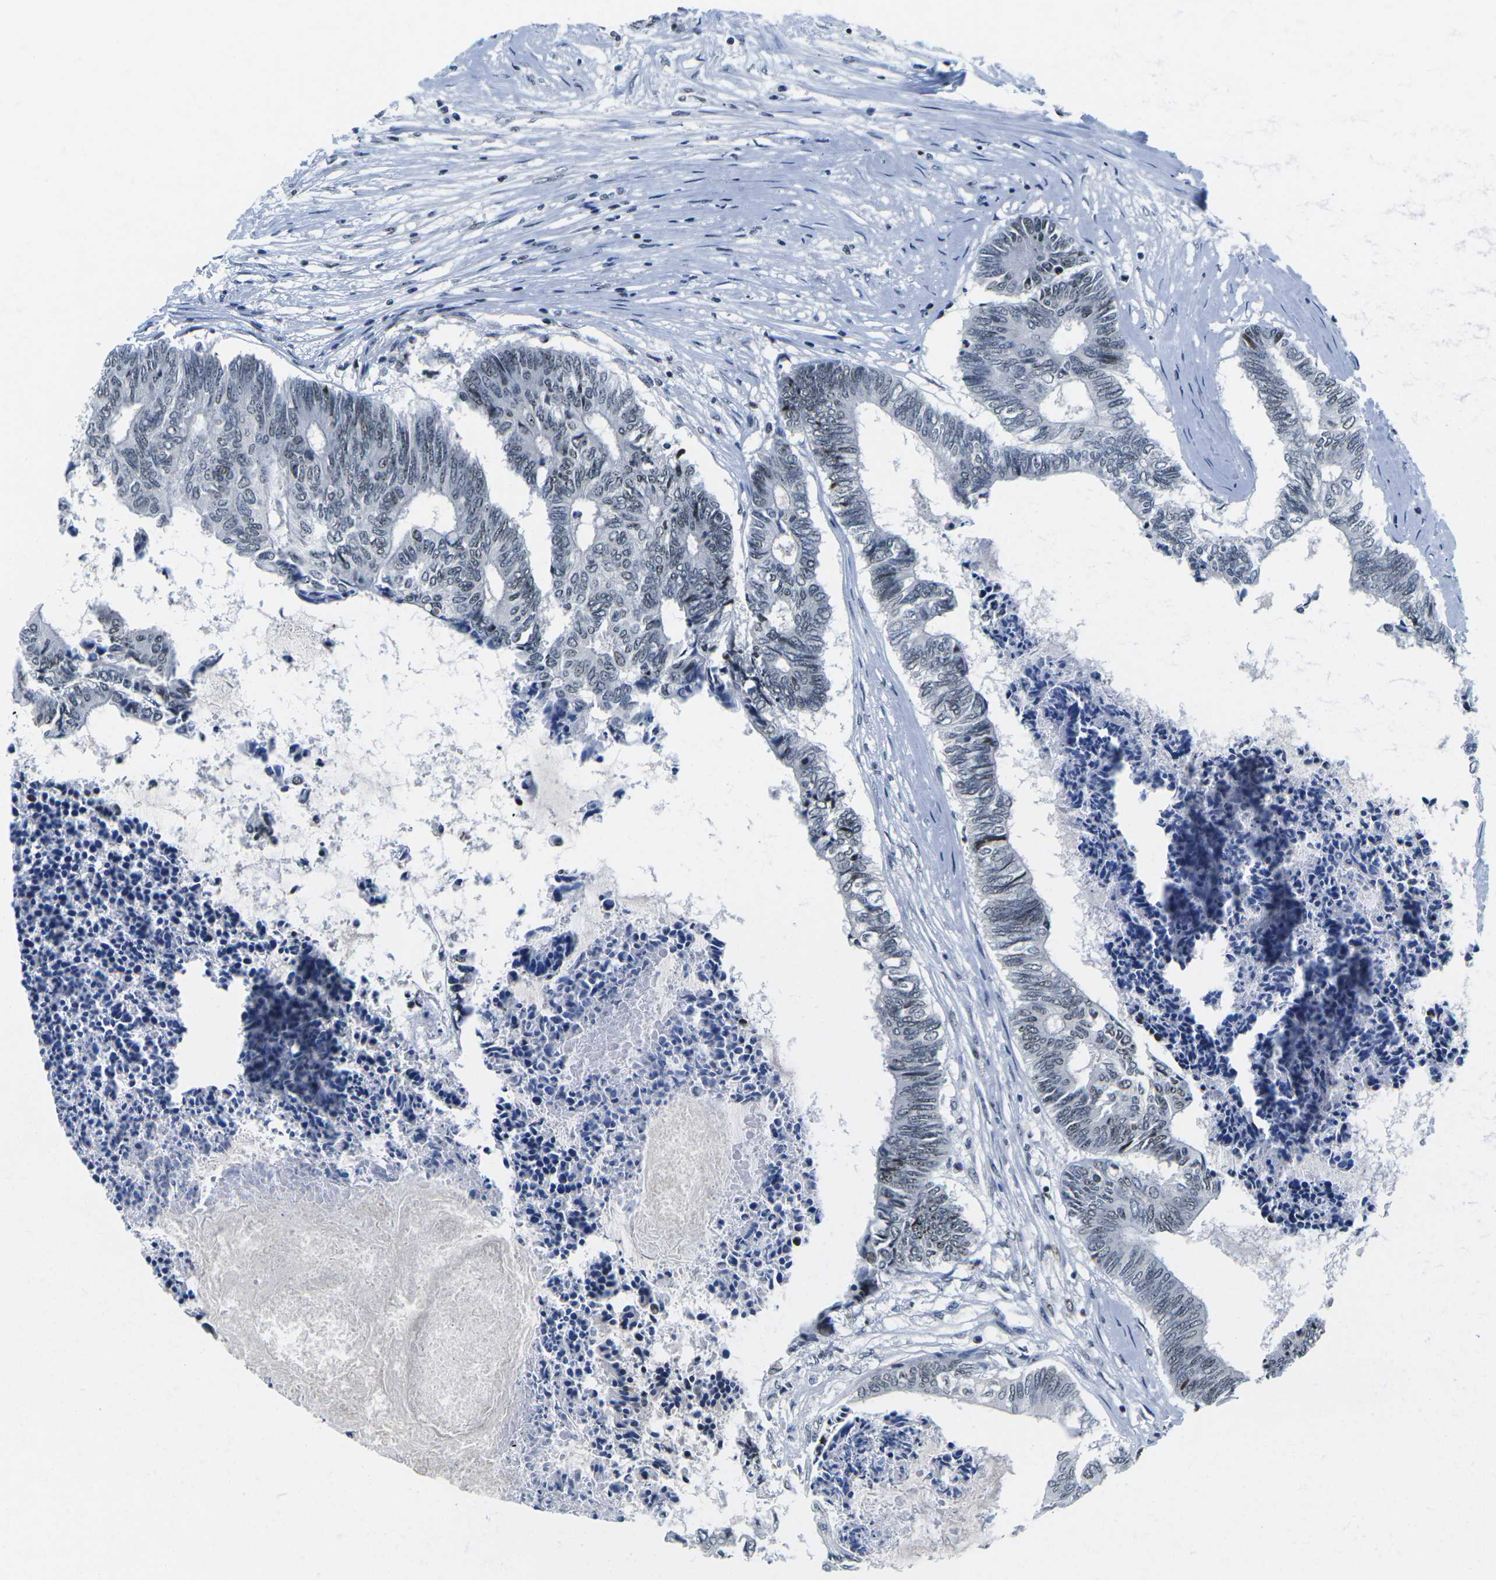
{"staining": {"intensity": "weak", "quantity": "<25%", "location": "nuclear"}, "tissue": "colorectal cancer", "cell_type": "Tumor cells", "image_type": "cancer", "snomed": [{"axis": "morphology", "description": "Adenocarcinoma, NOS"}, {"axis": "topography", "description": "Rectum"}], "caption": "Immunohistochemical staining of human colorectal cancer demonstrates no significant positivity in tumor cells.", "gene": "PRPF8", "patient": {"sex": "male", "age": 63}}